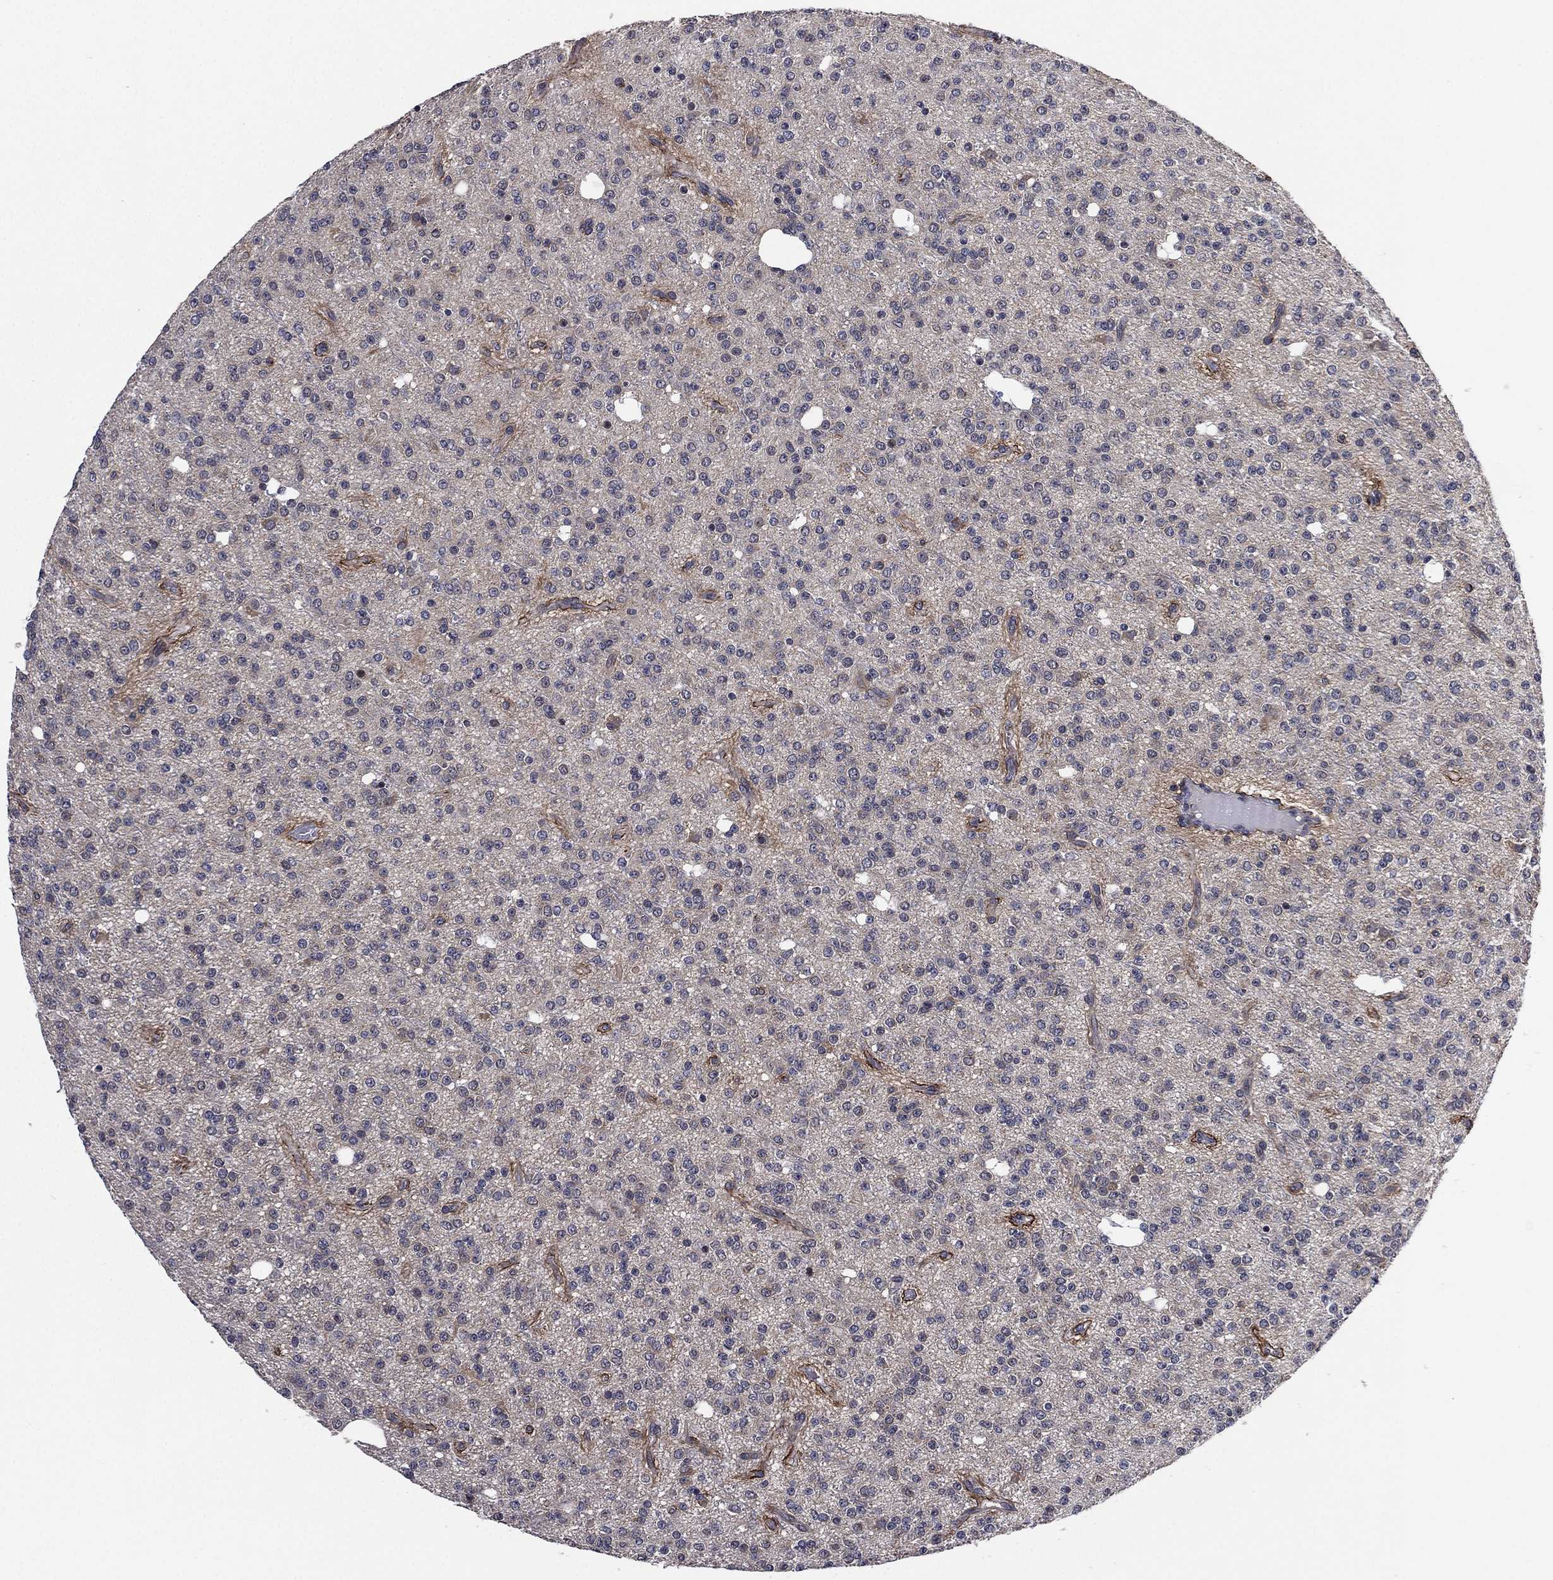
{"staining": {"intensity": "negative", "quantity": "none", "location": "none"}, "tissue": "glioma", "cell_type": "Tumor cells", "image_type": "cancer", "snomed": [{"axis": "morphology", "description": "Glioma, malignant, Low grade"}, {"axis": "topography", "description": "Brain"}], "caption": "The immunohistochemistry photomicrograph has no significant expression in tumor cells of glioma tissue.", "gene": "SELENOO", "patient": {"sex": "male", "age": 27}}